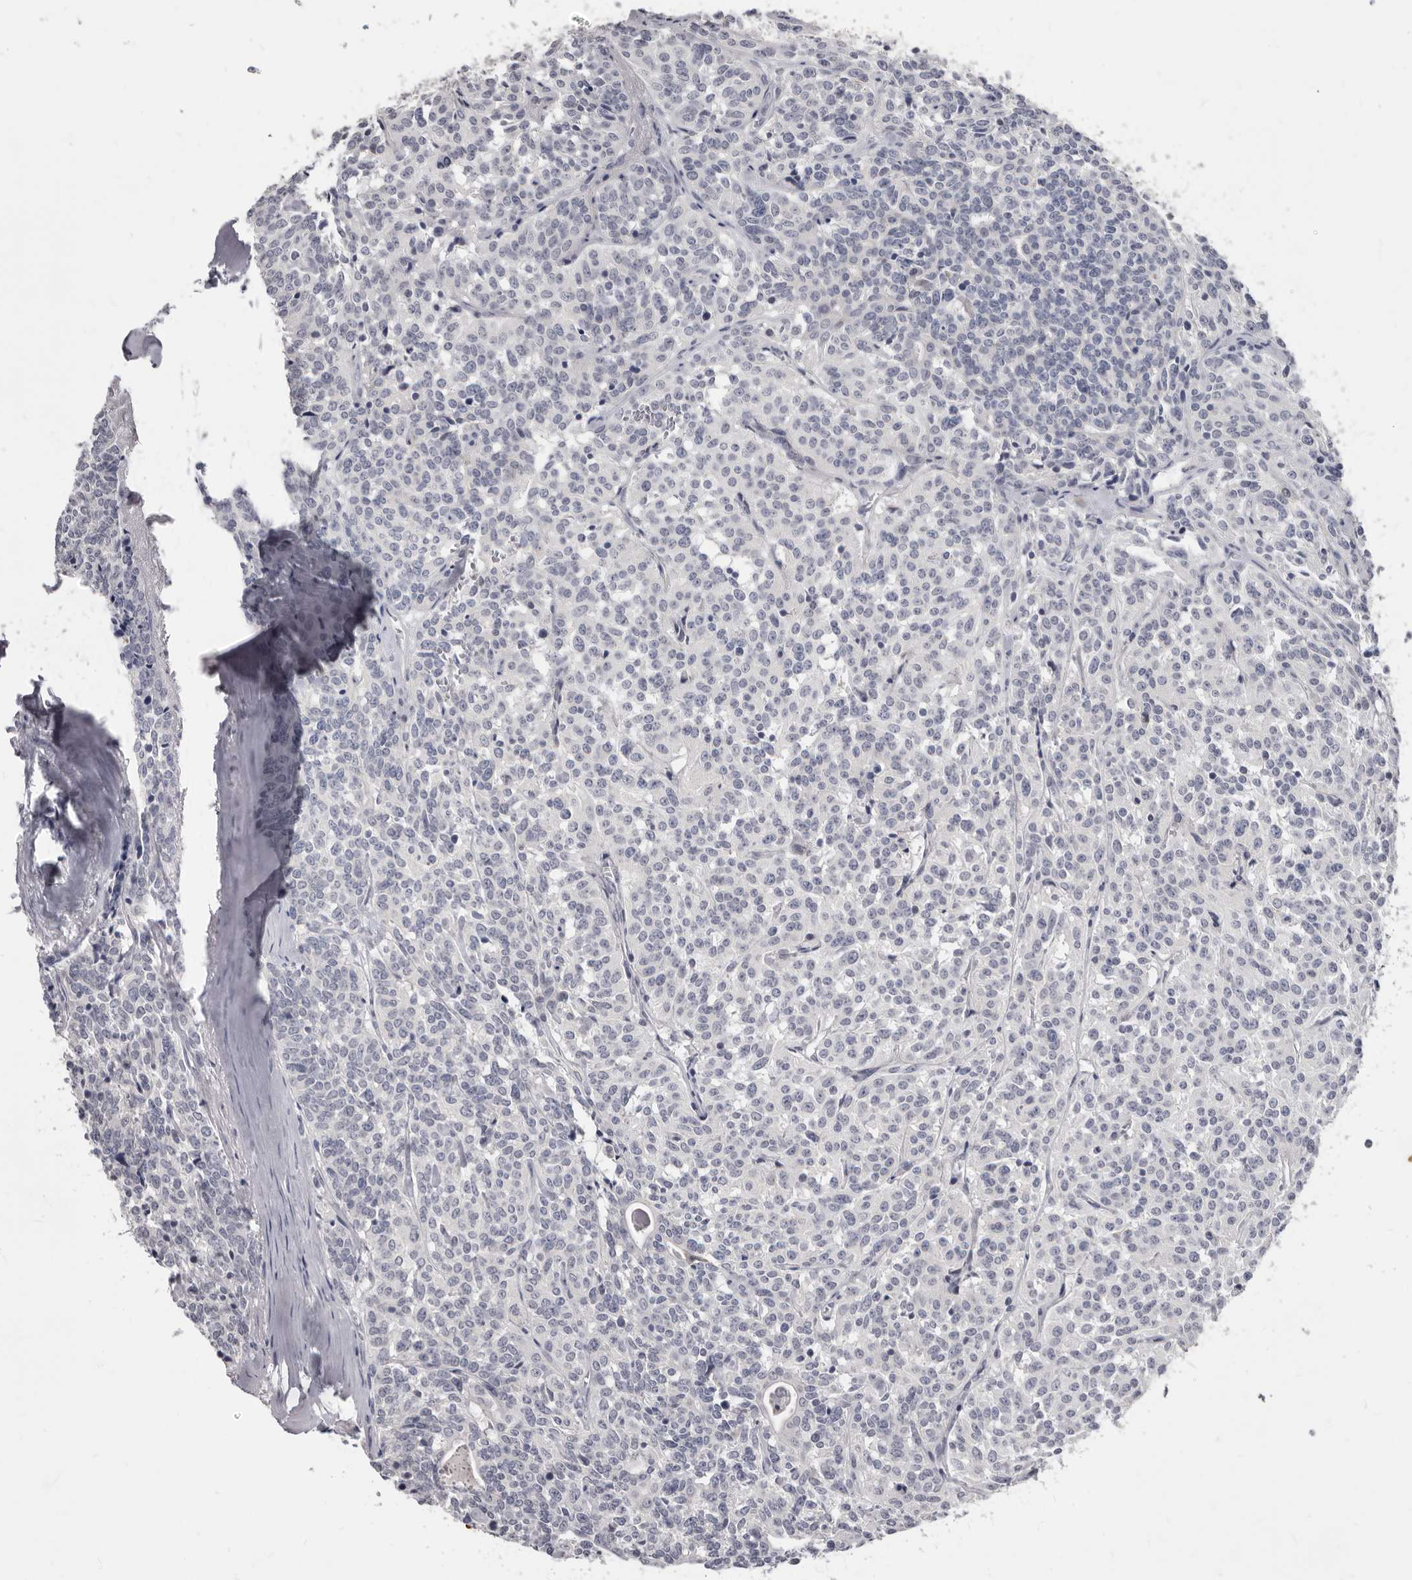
{"staining": {"intensity": "negative", "quantity": "none", "location": "none"}, "tissue": "carcinoid", "cell_type": "Tumor cells", "image_type": "cancer", "snomed": [{"axis": "morphology", "description": "Carcinoid, malignant, NOS"}, {"axis": "topography", "description": "Lung"}], "caption": "Immunohistochemistry (IHC) of malignant carcinoid exhibits no expression in tumor cells.", "gene": "SULT1E1", "patient": {"sex": "female", "age": 46}}